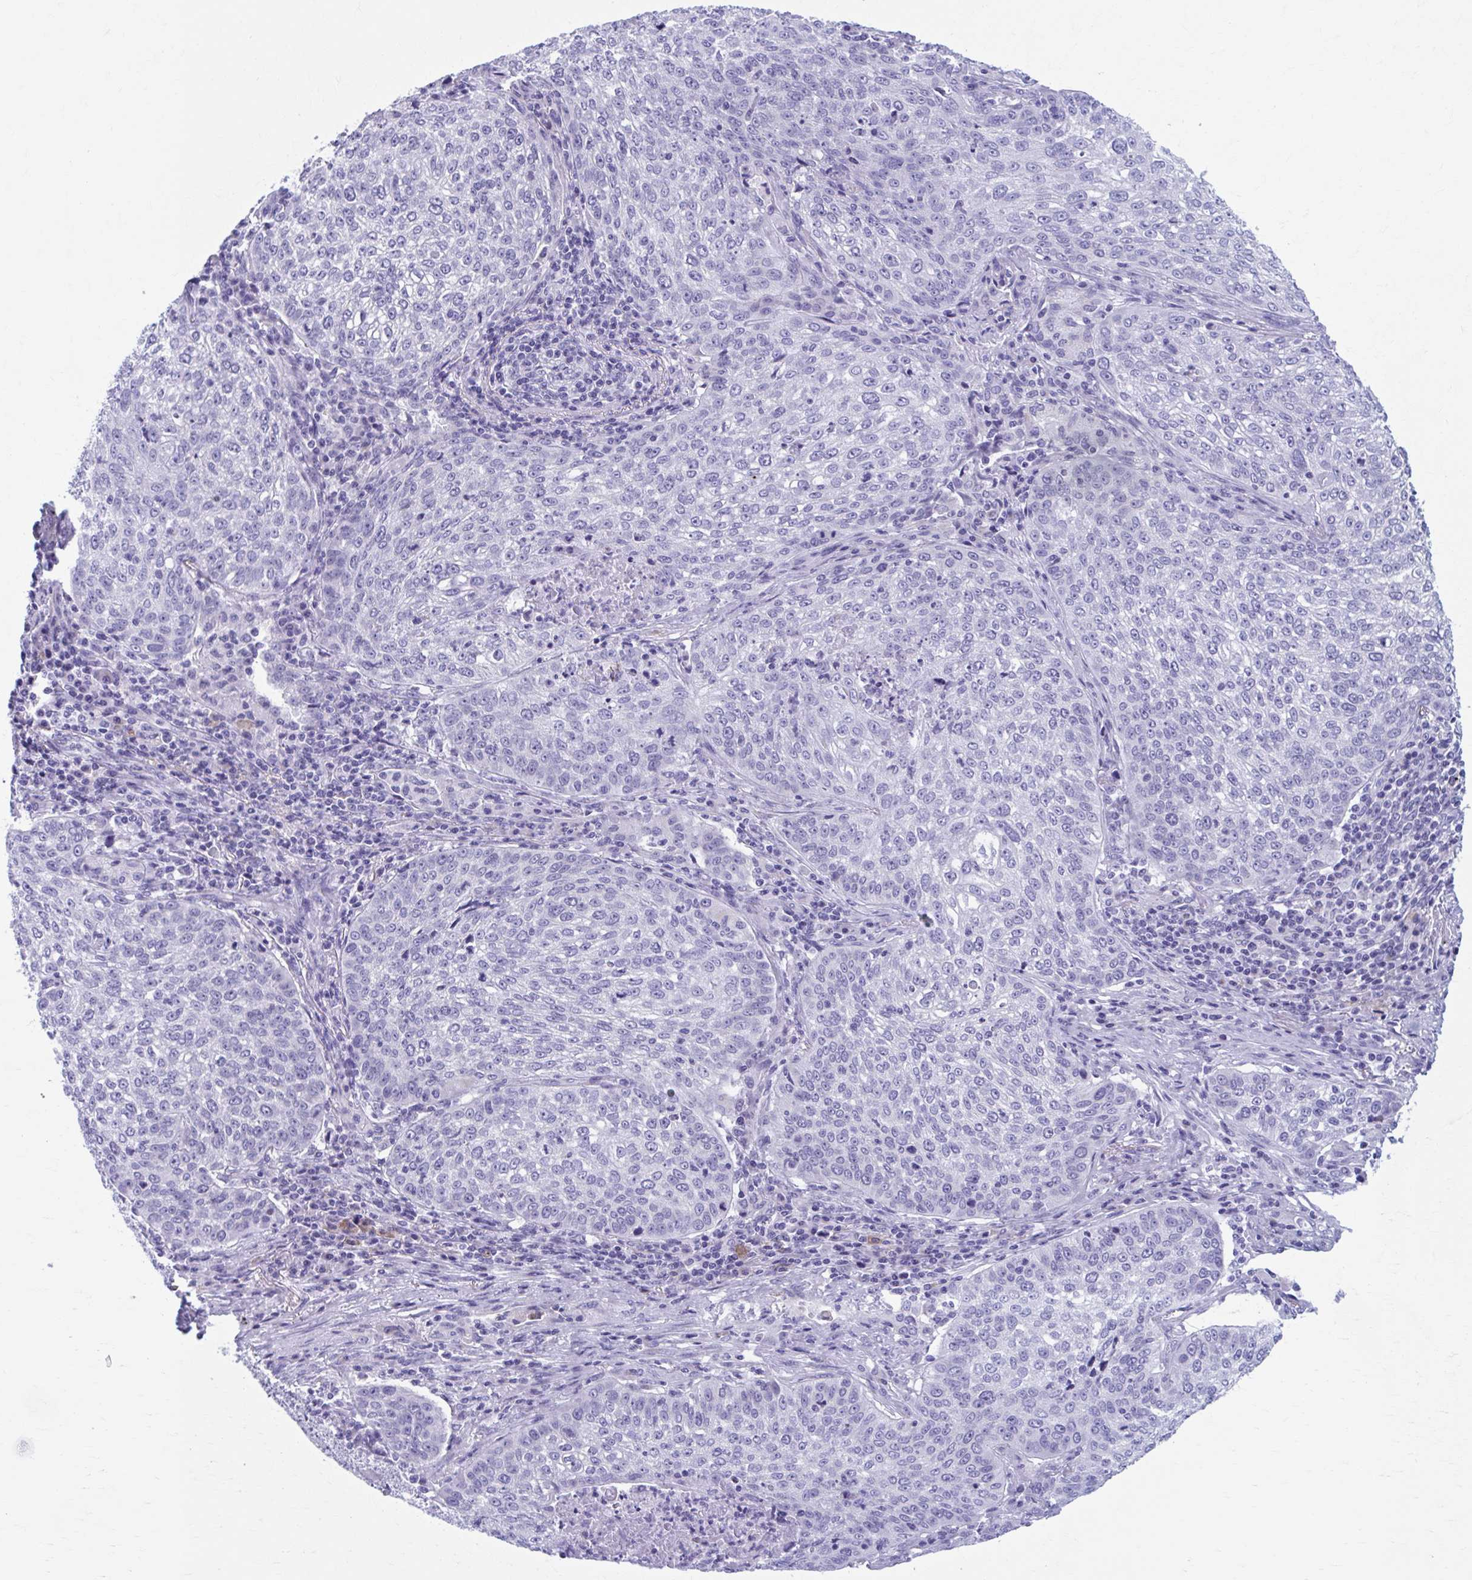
{"staining": {"intensity": "negative", "quantity": "none", "location": "none"}, "tissue": "lung cancer", "cell_type": "Tumor cells", "image_type": "cancer", "snomed": [{"axis": "morphology", "description": "Squamous cell carcinoma, NOS"}, {"axis": "topography", "description": "Lung"}], "caption": "High magnification brightfield microscopy of lung cancer stained with DAB (brown) and counterstained with hematoxylin (blue): tumor cells show no significant expression.", "gene": "KCNE2", "patient": {"sex": "male", "age": 63}}